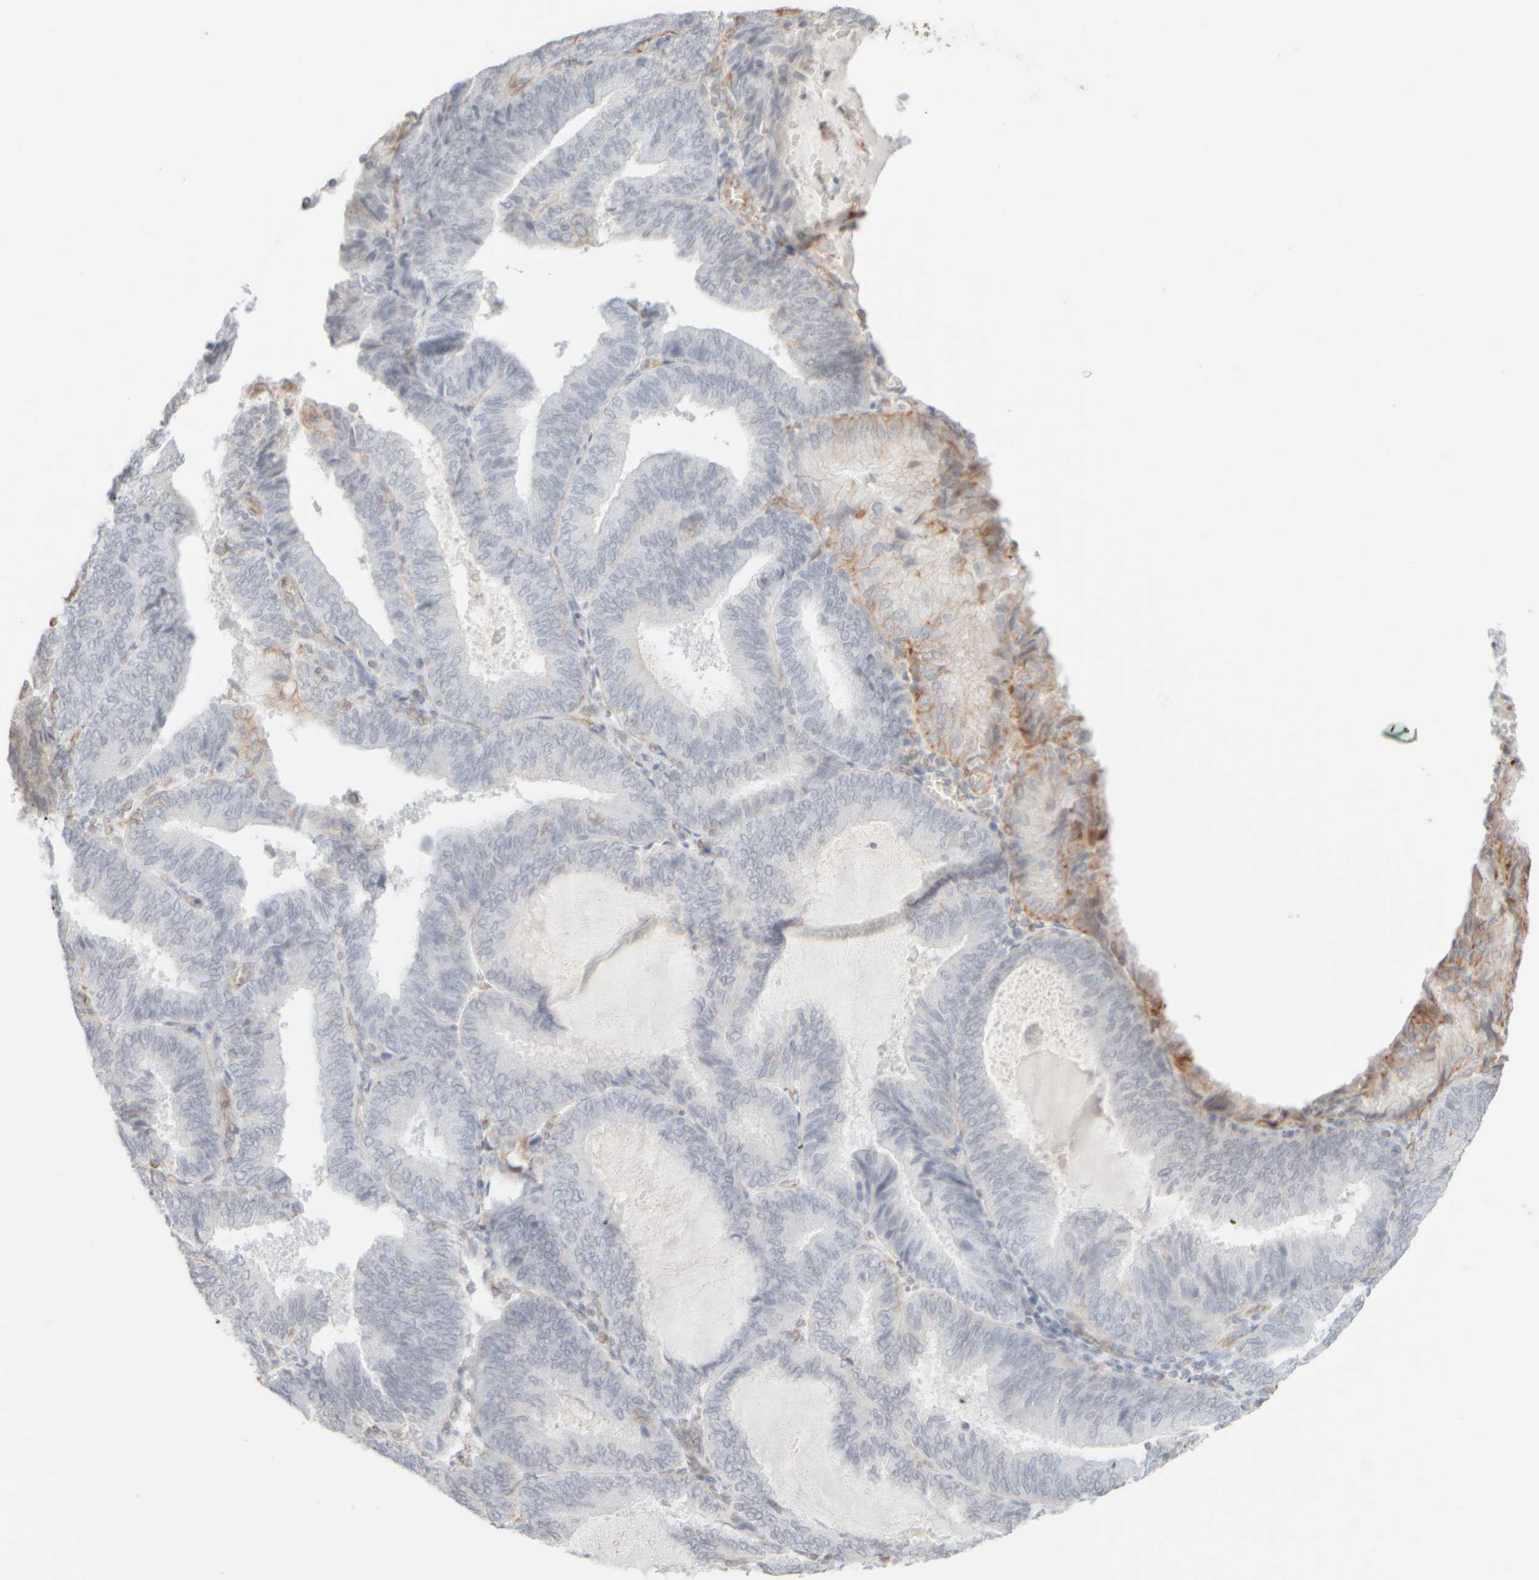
{"staining": {"intensity": "negative", "quantity": "none", "location": "none"}, "tissue": "endometrial cancer", "cell_type": "Tumor cells", "image_type": "cancer", "snomed": [{"axis": "morphology", "description": "Adenocarcinoma, NOS"}, {"axis": "topography", "description": "Endometrium"}], "caption": "This image is of endometrial cancer (adenocarcinoma) stained with immunohistochemistry (IHC) to label a protein in brown with the nuclei are counter-stained blue. There is no expression in tumor cells. The staining was performed using DAB to visualize the protein expression in brown, while the nuclei were stained in blue with hematoxylin (Magnification: 20x).", "gene": "KRT15", "patient": {"sex": "female", "age": 81}}